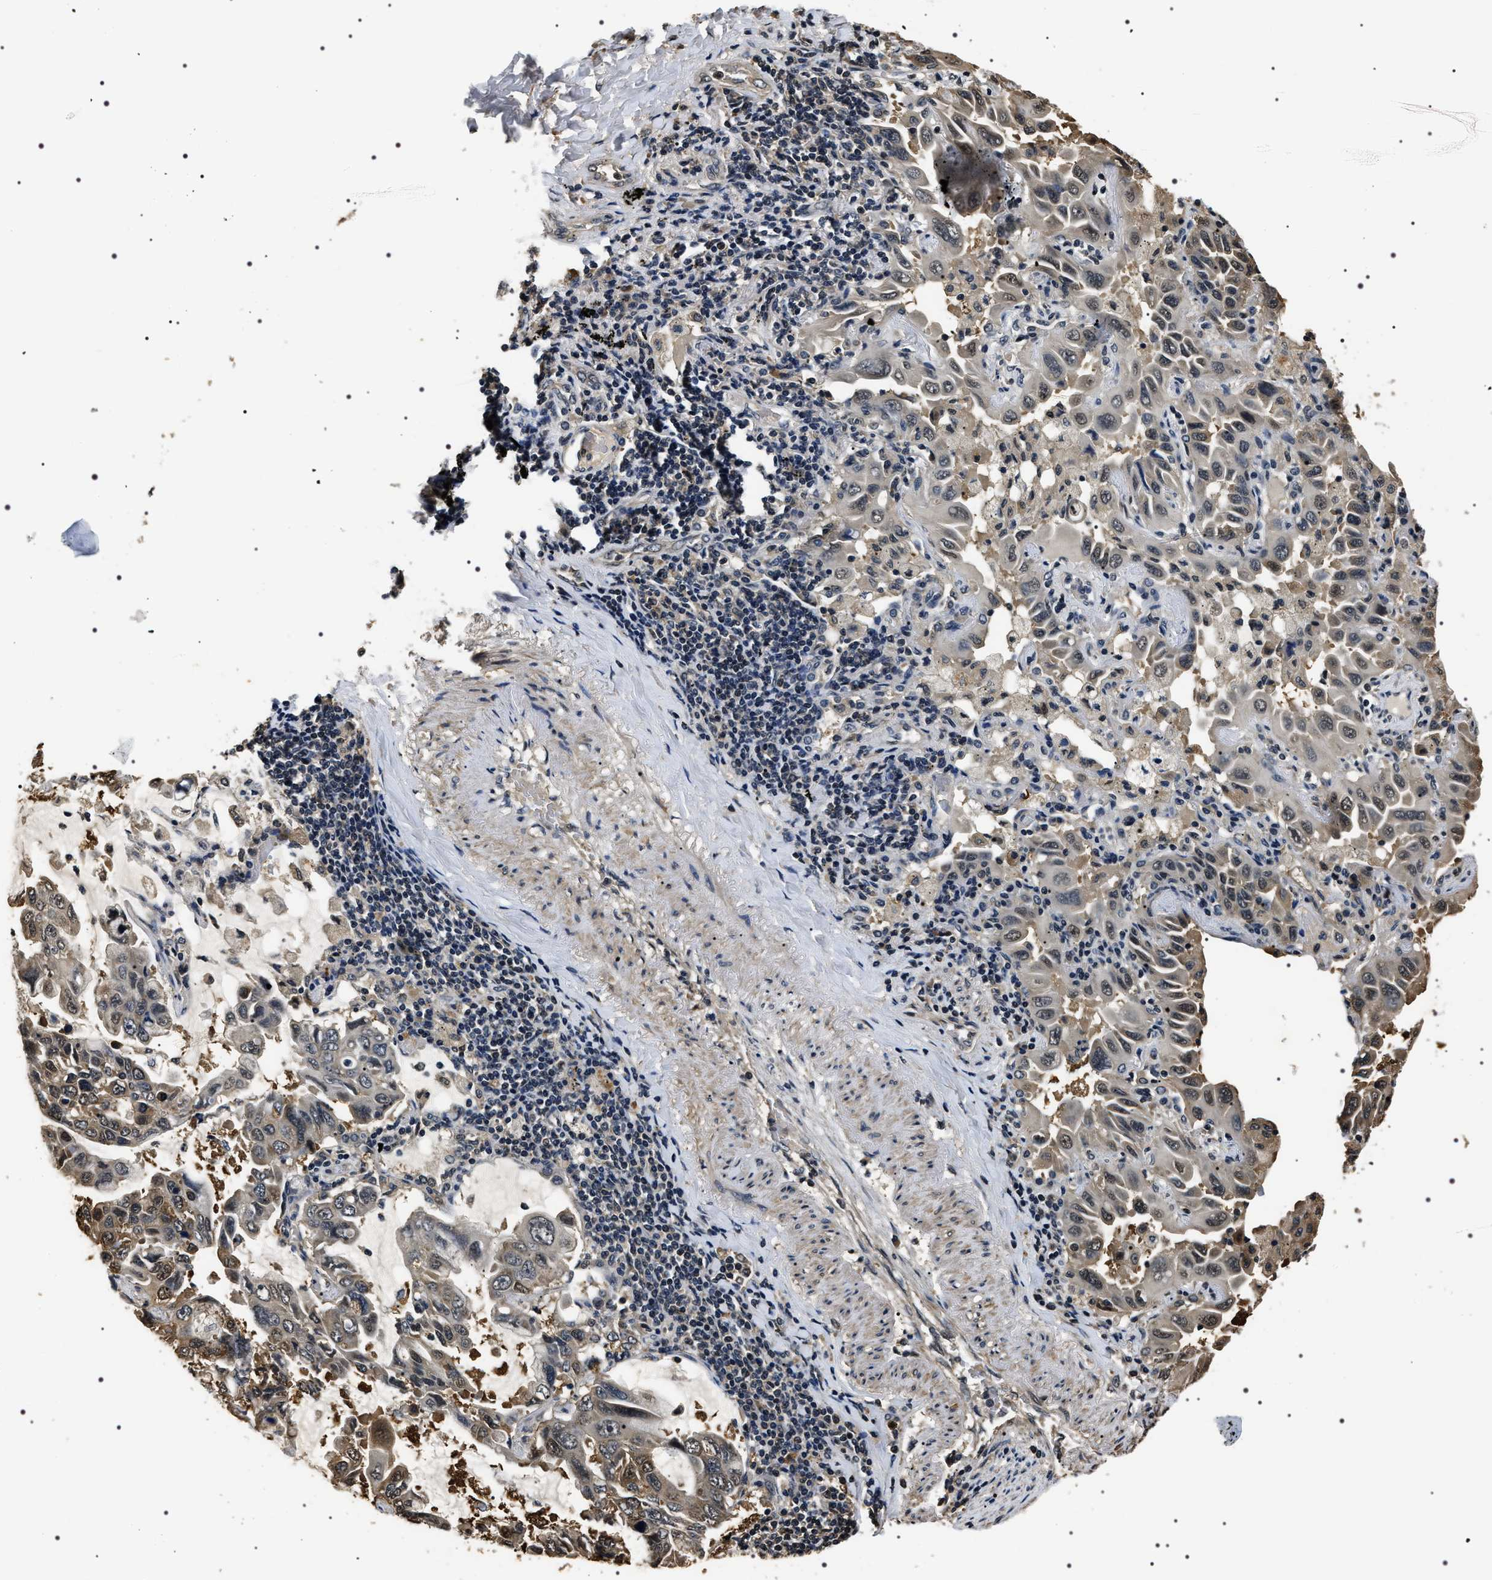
{"staining": {"intensity": "moderate", "quantity": "<25%", "location": "cytoplasmic/membranous,nuclear"}, "tissue": "lung cancer", "cell_type": "Tumor cells", "image_type": "cancer", "snomed": [{"axis": "morphology", "description": "Adenocarcinoma, NOS"}, {"axis": "topography", "description": "Lung"}], "caption": "Tumor cells reveal low levels of moderate cytoplasmic/membranous and nuclear positivity in approximately <25% of cells in human lung cancer (adenocarcinoma). The staining was performed using DAB (3,3'-diaminobenzidine), with brown indicating positive protein expression. Nuclei are stained blue with hematoxylin.", "gene": "ARHGAP22", "patient": {"sex": "male", "age": 64}}